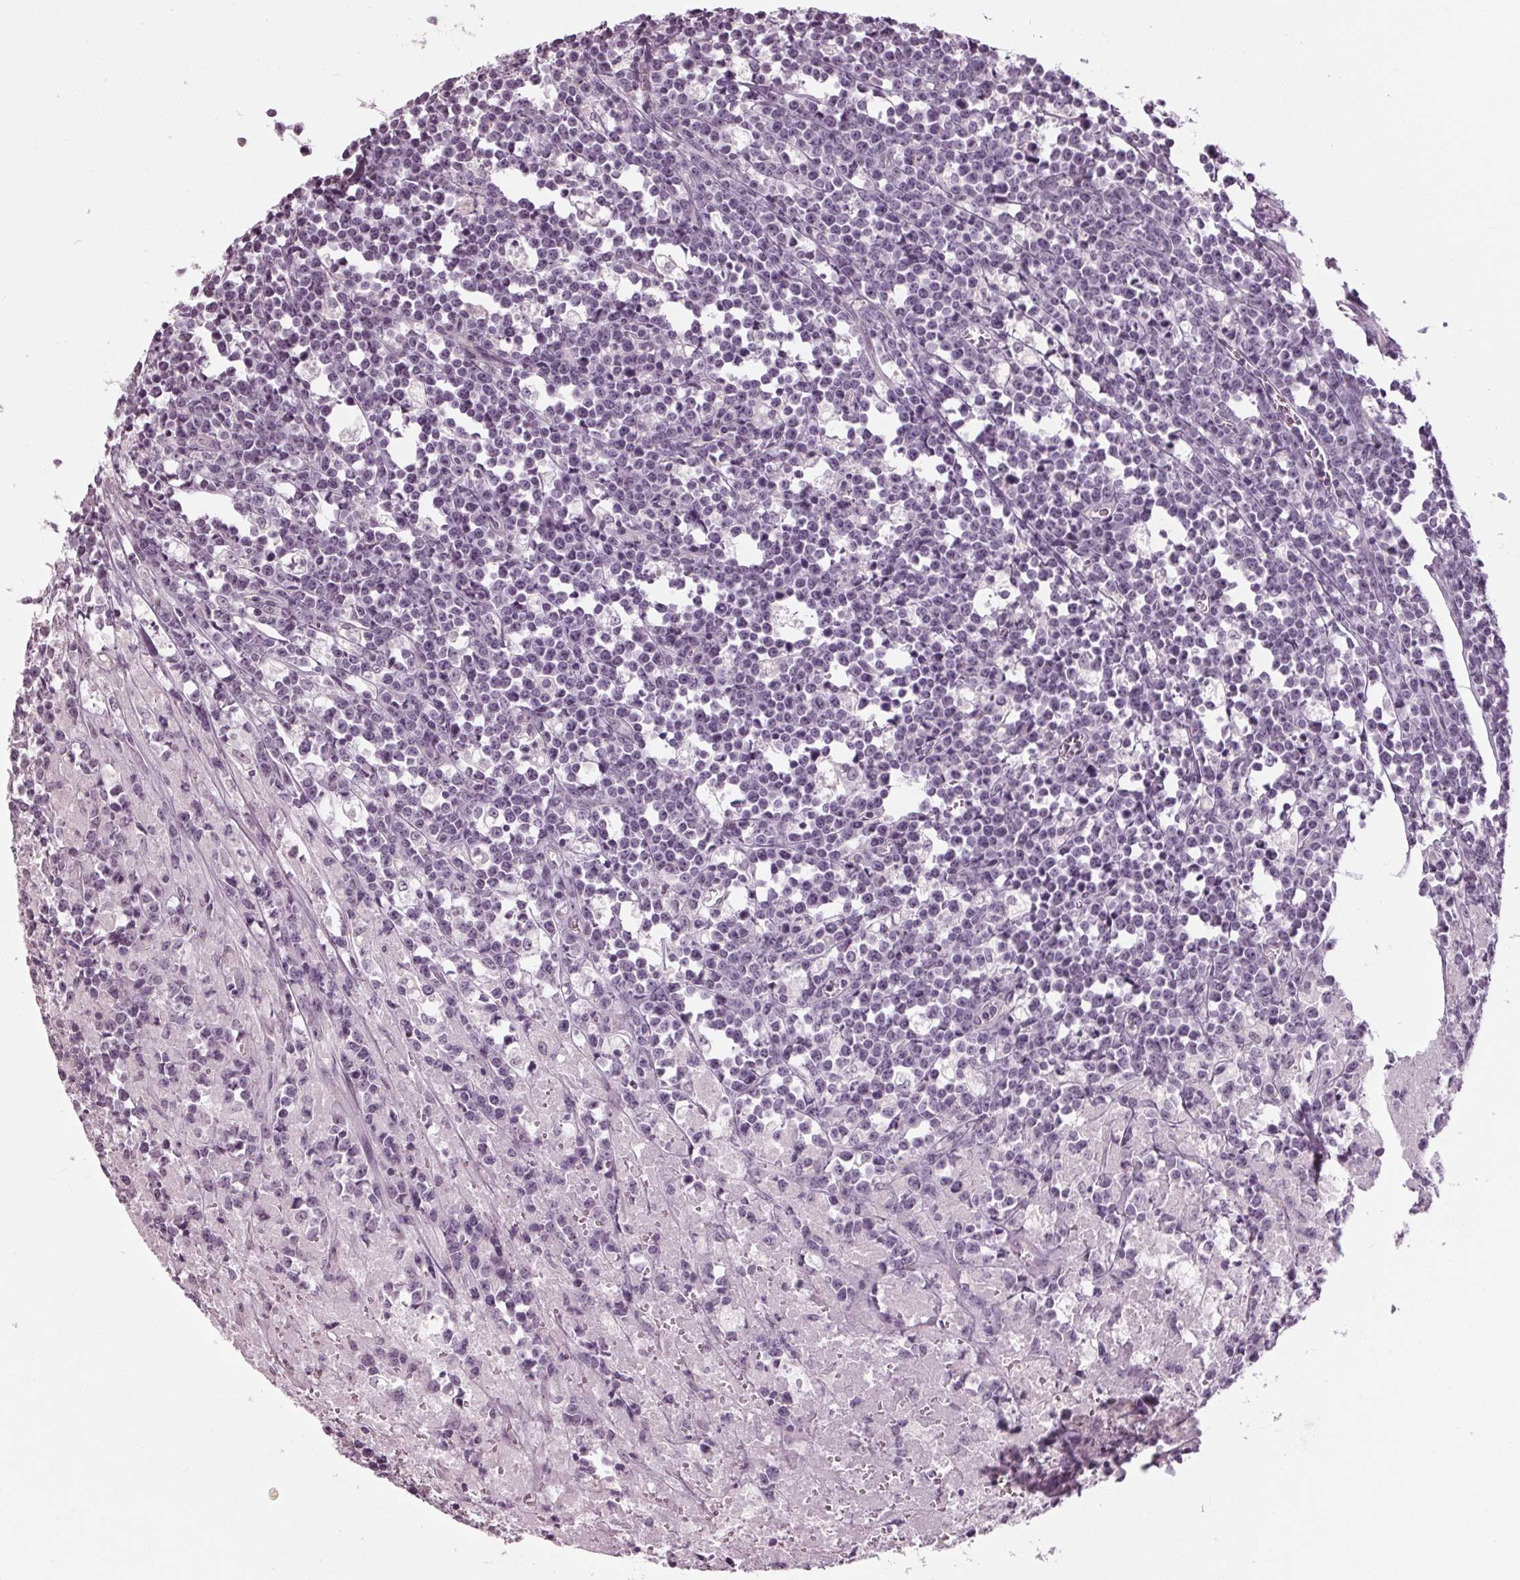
{"staining": {"intensity": "negative", "quantity": "none", "location": "none"}, "tissue": "lymphoma", "cell_type": "Tumor cells", "image_type": "cancer", "snomed": [{"axis": "morphology", "description": "Malignant lymphoma, non-Hodgkin's type, High grade"}, {"axis": "topography", "description": "Small intestine"}], "caption": "The micrograph demonstrates no staining of tumor cells in high-grade malignant lymphoma, non-Hodgkin's type. Brightfield microscopy of IHC stained with DAB (brown) and hematoxylin (blue), captured at high magnification.", "gene": "TNNC2", "patient": {"sex": "female", "age": 56}}